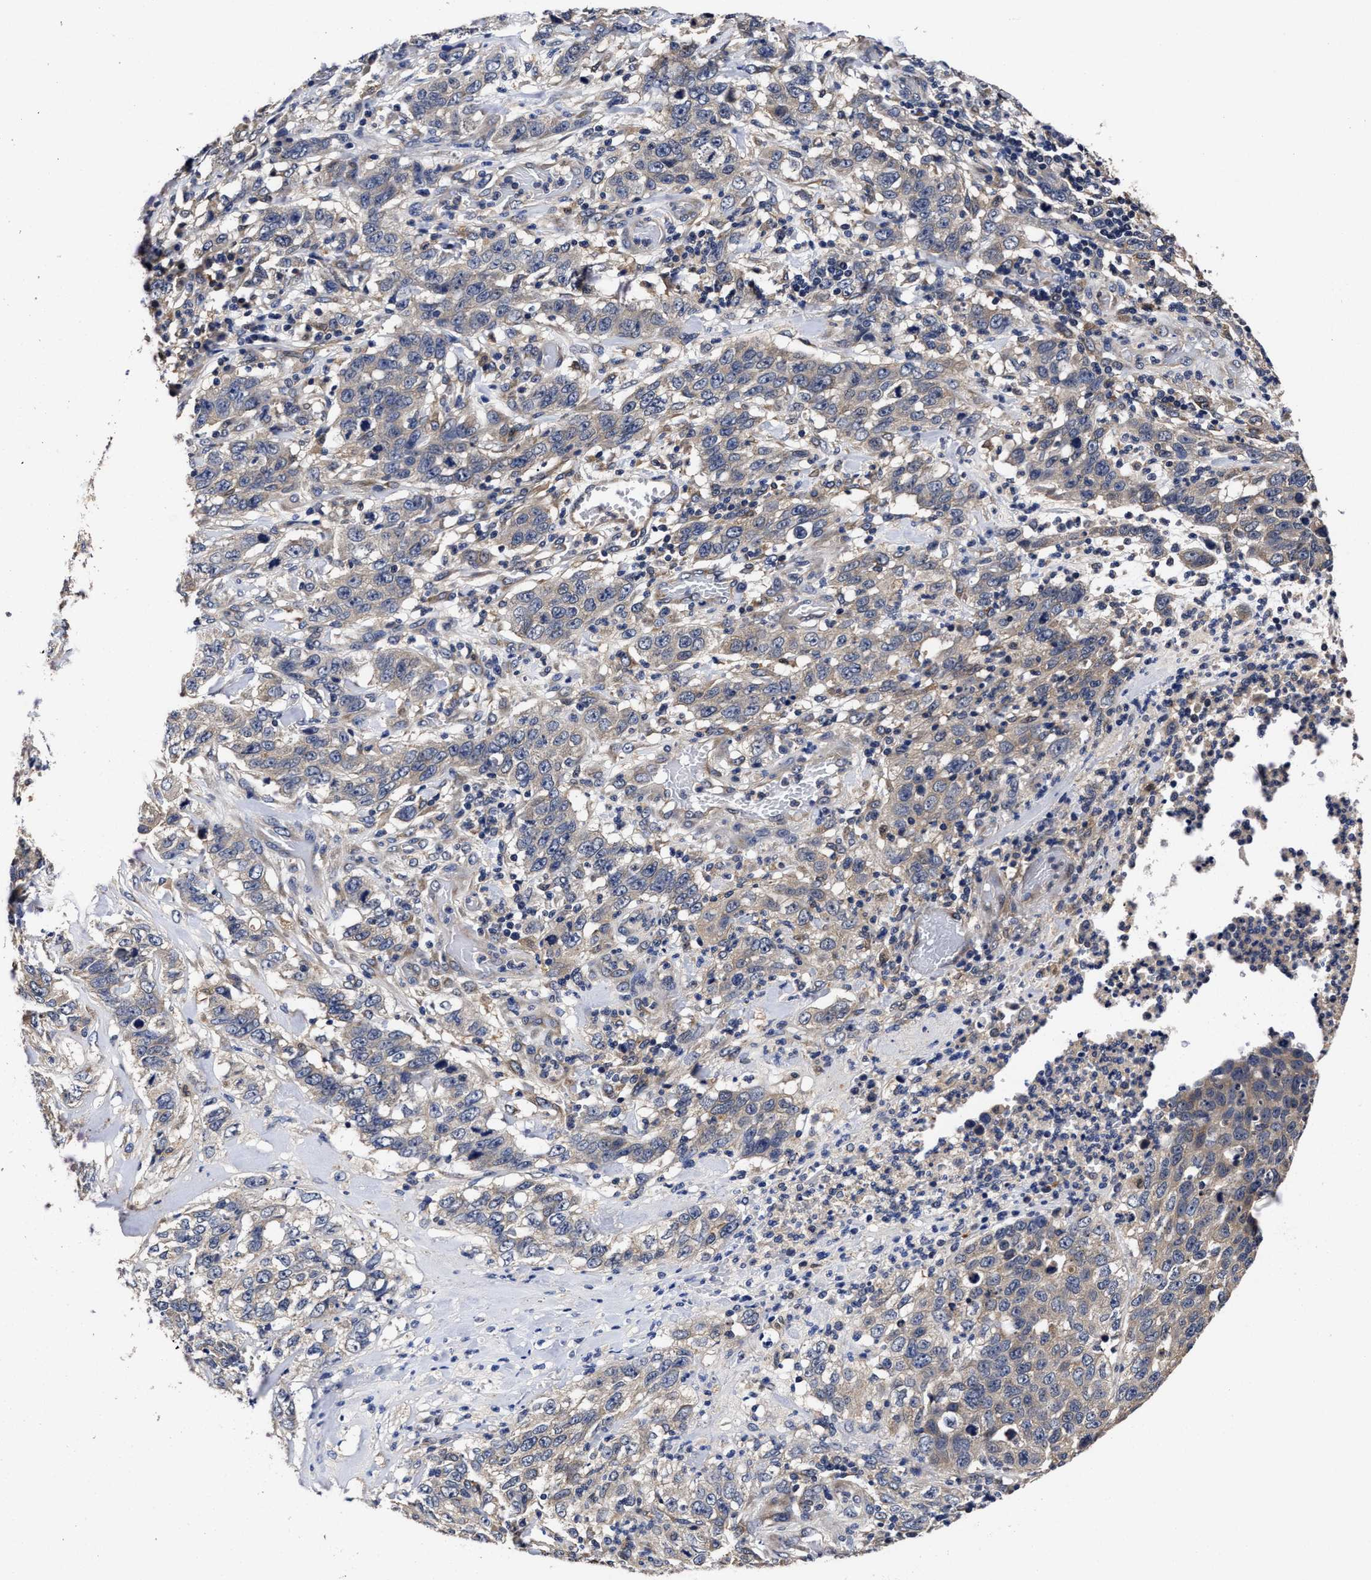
{"staining": {"intensity": "weak", "quantity": "25%-75%", "location": "cytoplasmic/membranous"}, "tissue": "stomach cancer", "cell_type": "Tumor cells", "image_type": "cancer", "snomed": [{"axis": "morphology", "description": "Adenocarcinoma, NOS"}, {"axis": "topography", "description": "Stomach"}], "caption": "A brown stain highlights weak cytoplasmic/membranous expression of a protein in human adenocarcinoma (stomach) tumor cells.", "gene": "SOCS5", "patient": {"sex": "male", "age": 48}}